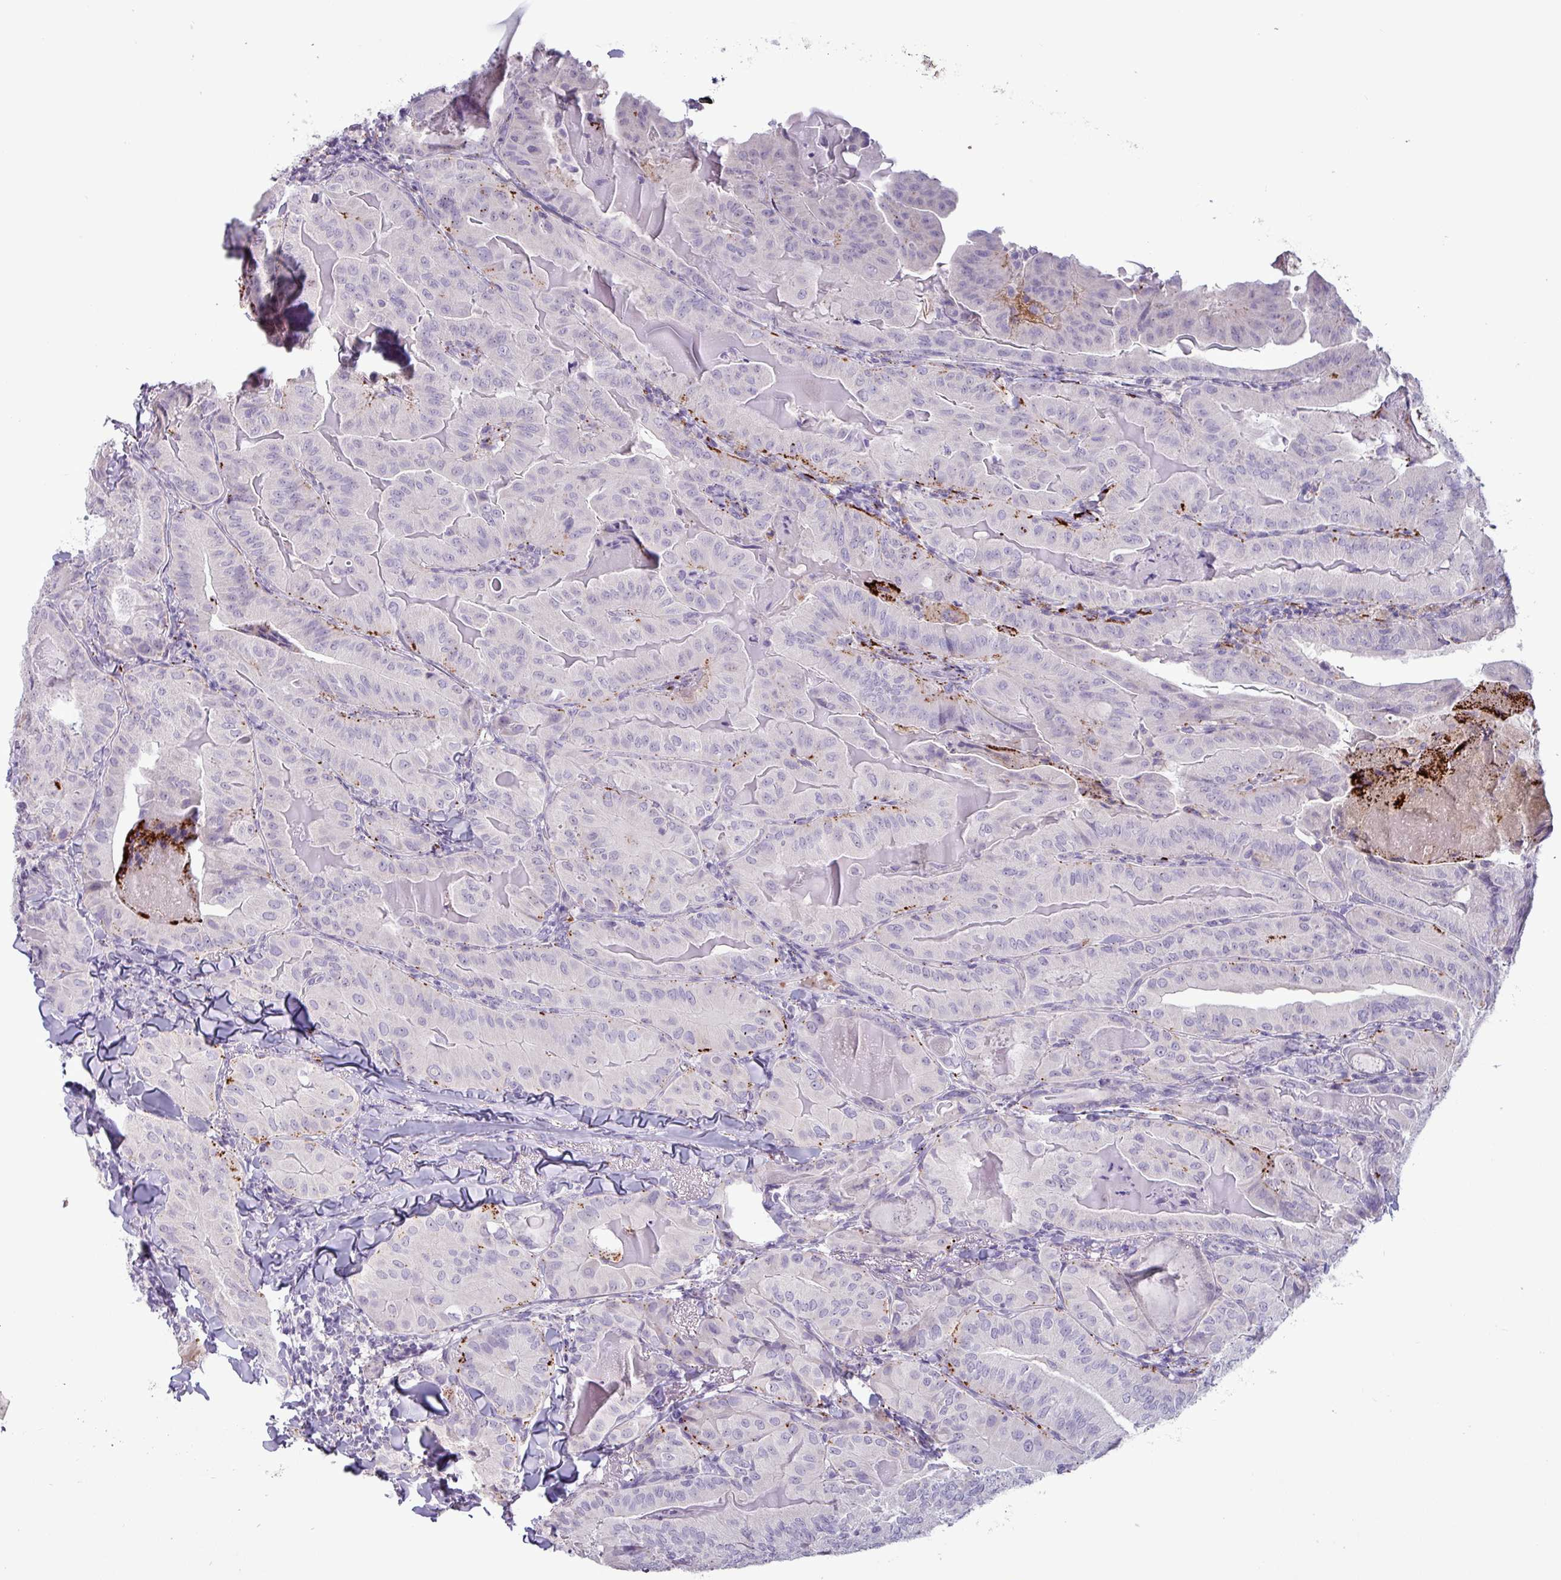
{"staining": {"intensity": "moderate", "quantity": "<25%", "location": "cytoplasmic/membranous"}, "tissue": "thyroid cancer", "cell_type": "Tumor cells", "image_type": "cancer", "snomed": [{"axis": "morphology", "description": "Papillary adenocarcinoma, NOS"}, {"axis": "topography", "description": "Thyroid gland"}], "caption": "Protein staining of thyroid cancer (papillary adenocarcinoma) tissue displays moderate cytoplasmic/membranous positivity in approximately <25% of tumor cells. The staining was performed using DAB (3,3'-diaminobenzidine) to visualize the protein expression in brown, while the nuclei were stained in blue with hematoxylin (Magnification: 20x).", "gene": "PLIN2", "patient": {"sex": "female", "age": 68}}